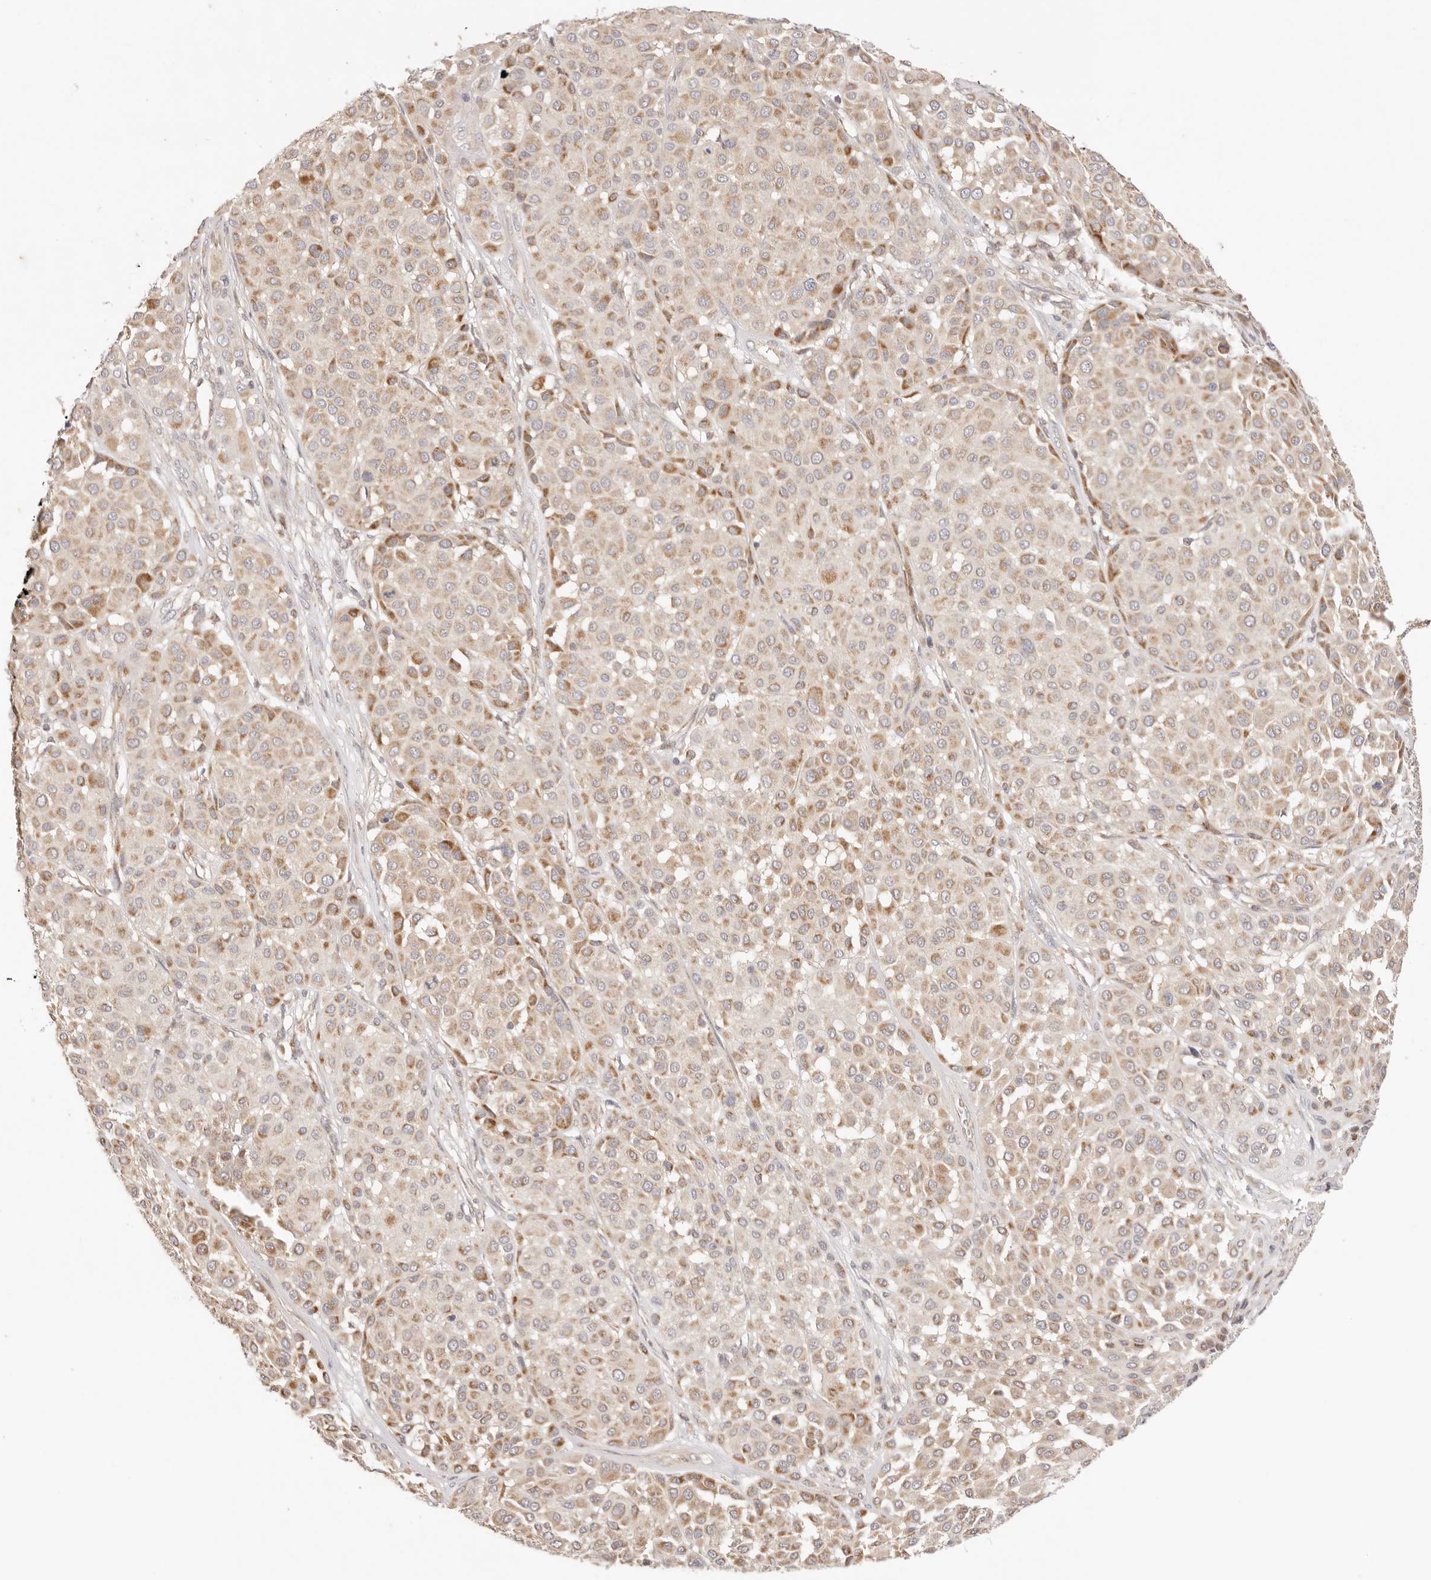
{"staining": {"intensity": "moderate", "quantity": ">75%", "location": "cytoplasmic/membranous"}, "tissue": "melanoma", "cell_type": "Tumor cells", "image_type": "cancer", "snomed": [{"axis": "morphology", "description": "Malignant melanoma, Metastatic site"}, {"axis": "topography", "description": "Soft tissue"}], "caption": "Protein staining exhibits moderate cytoplasmic/membranous staining in approximately >75% of tumor cells in malignant melanoma (metastatic site).", "gene": "KCMF1", "patient": {"sex": "male", "age": 41}}